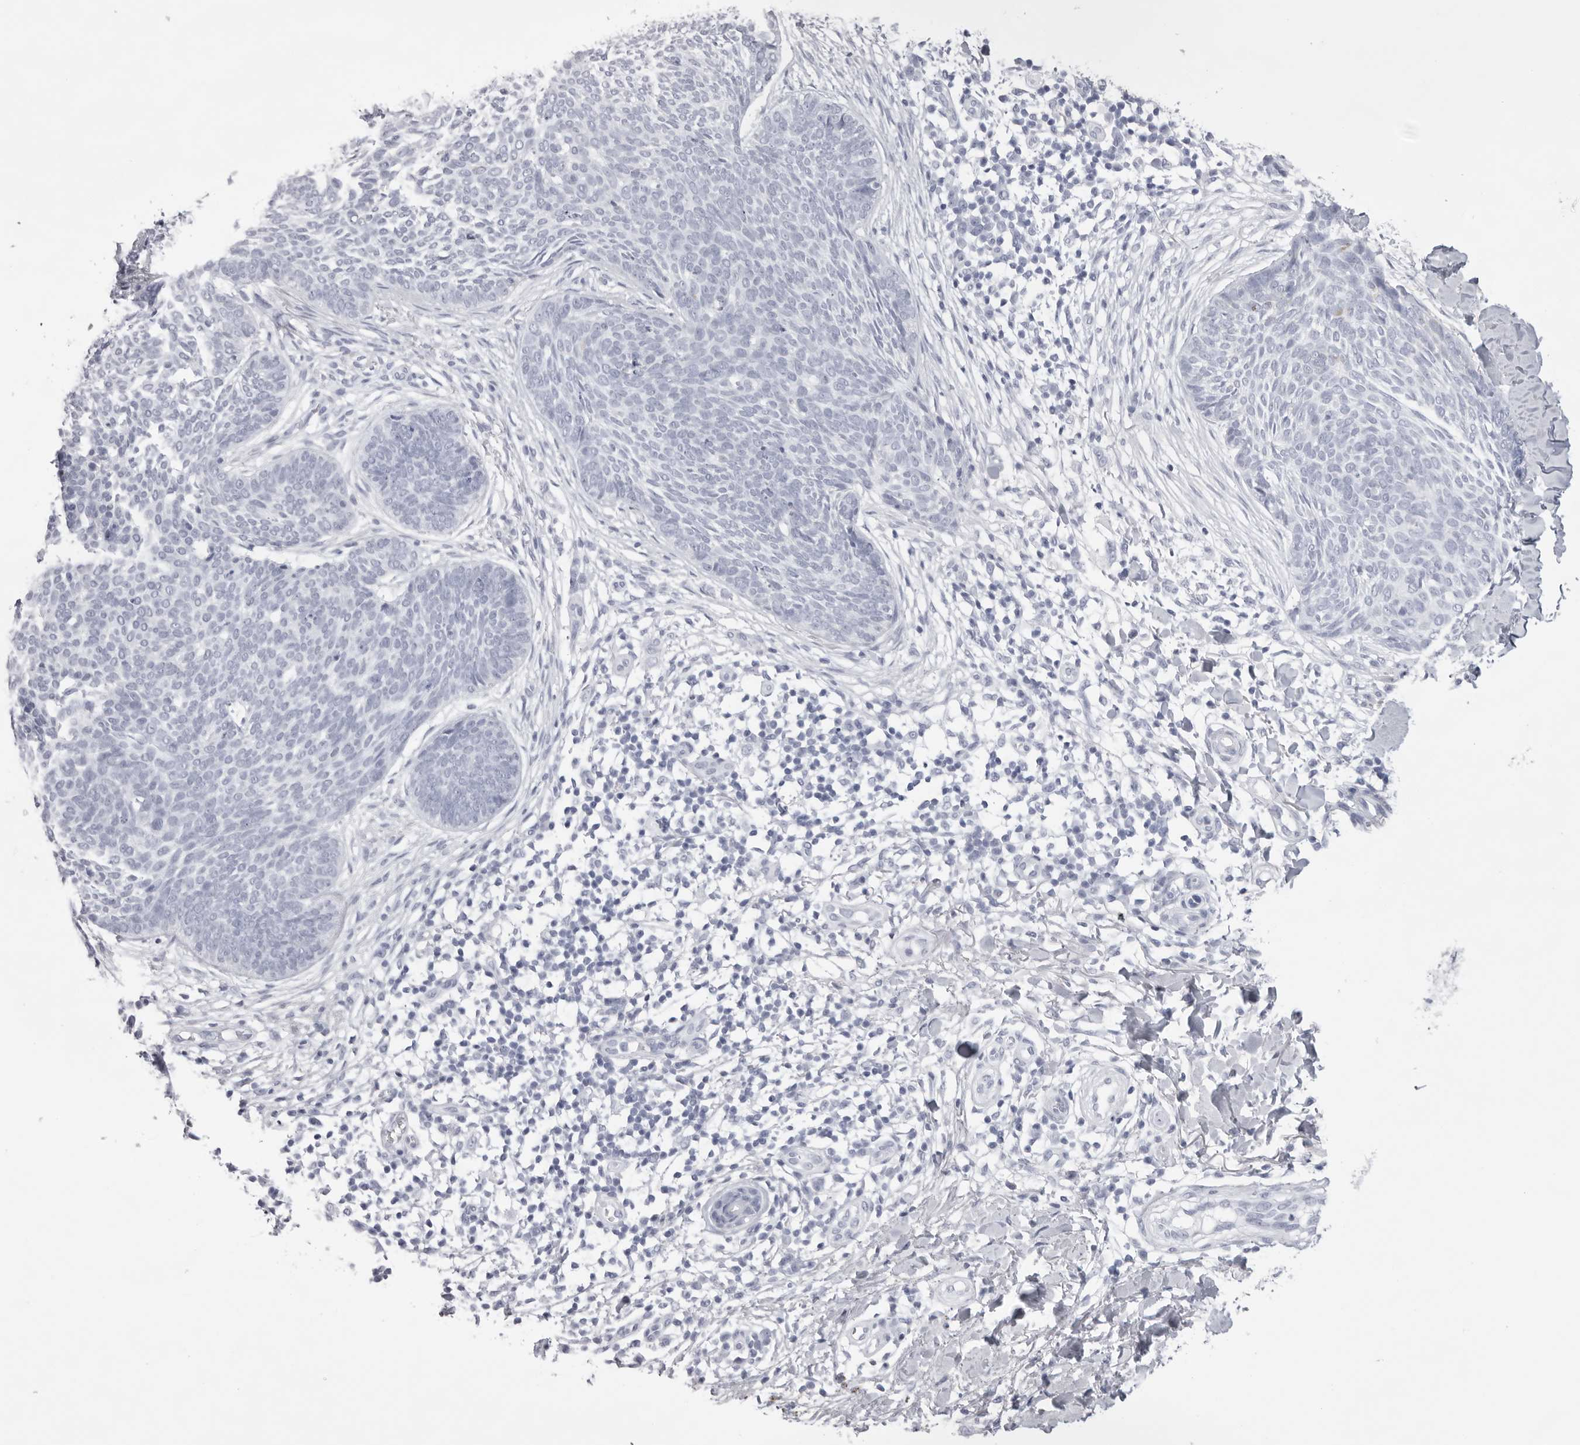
{"staining": {"intensity": "negative", "quantity": "none", "location": "none"}, "tissue": "skin cancer", "cell_type": "Tumor cells", "image_type": "cancer", "snomed": [{"axis": "morphology", "description": "Basal cell carcinoma"}, {"axis": "topography", "description": "Skin"}], "caption": "Histopathology image shows no significant protein positivity in tumor cells of skin basal cell carcinoma.", "gene": "TMOD4", "patient": {"sex": "female", "age": 64}}